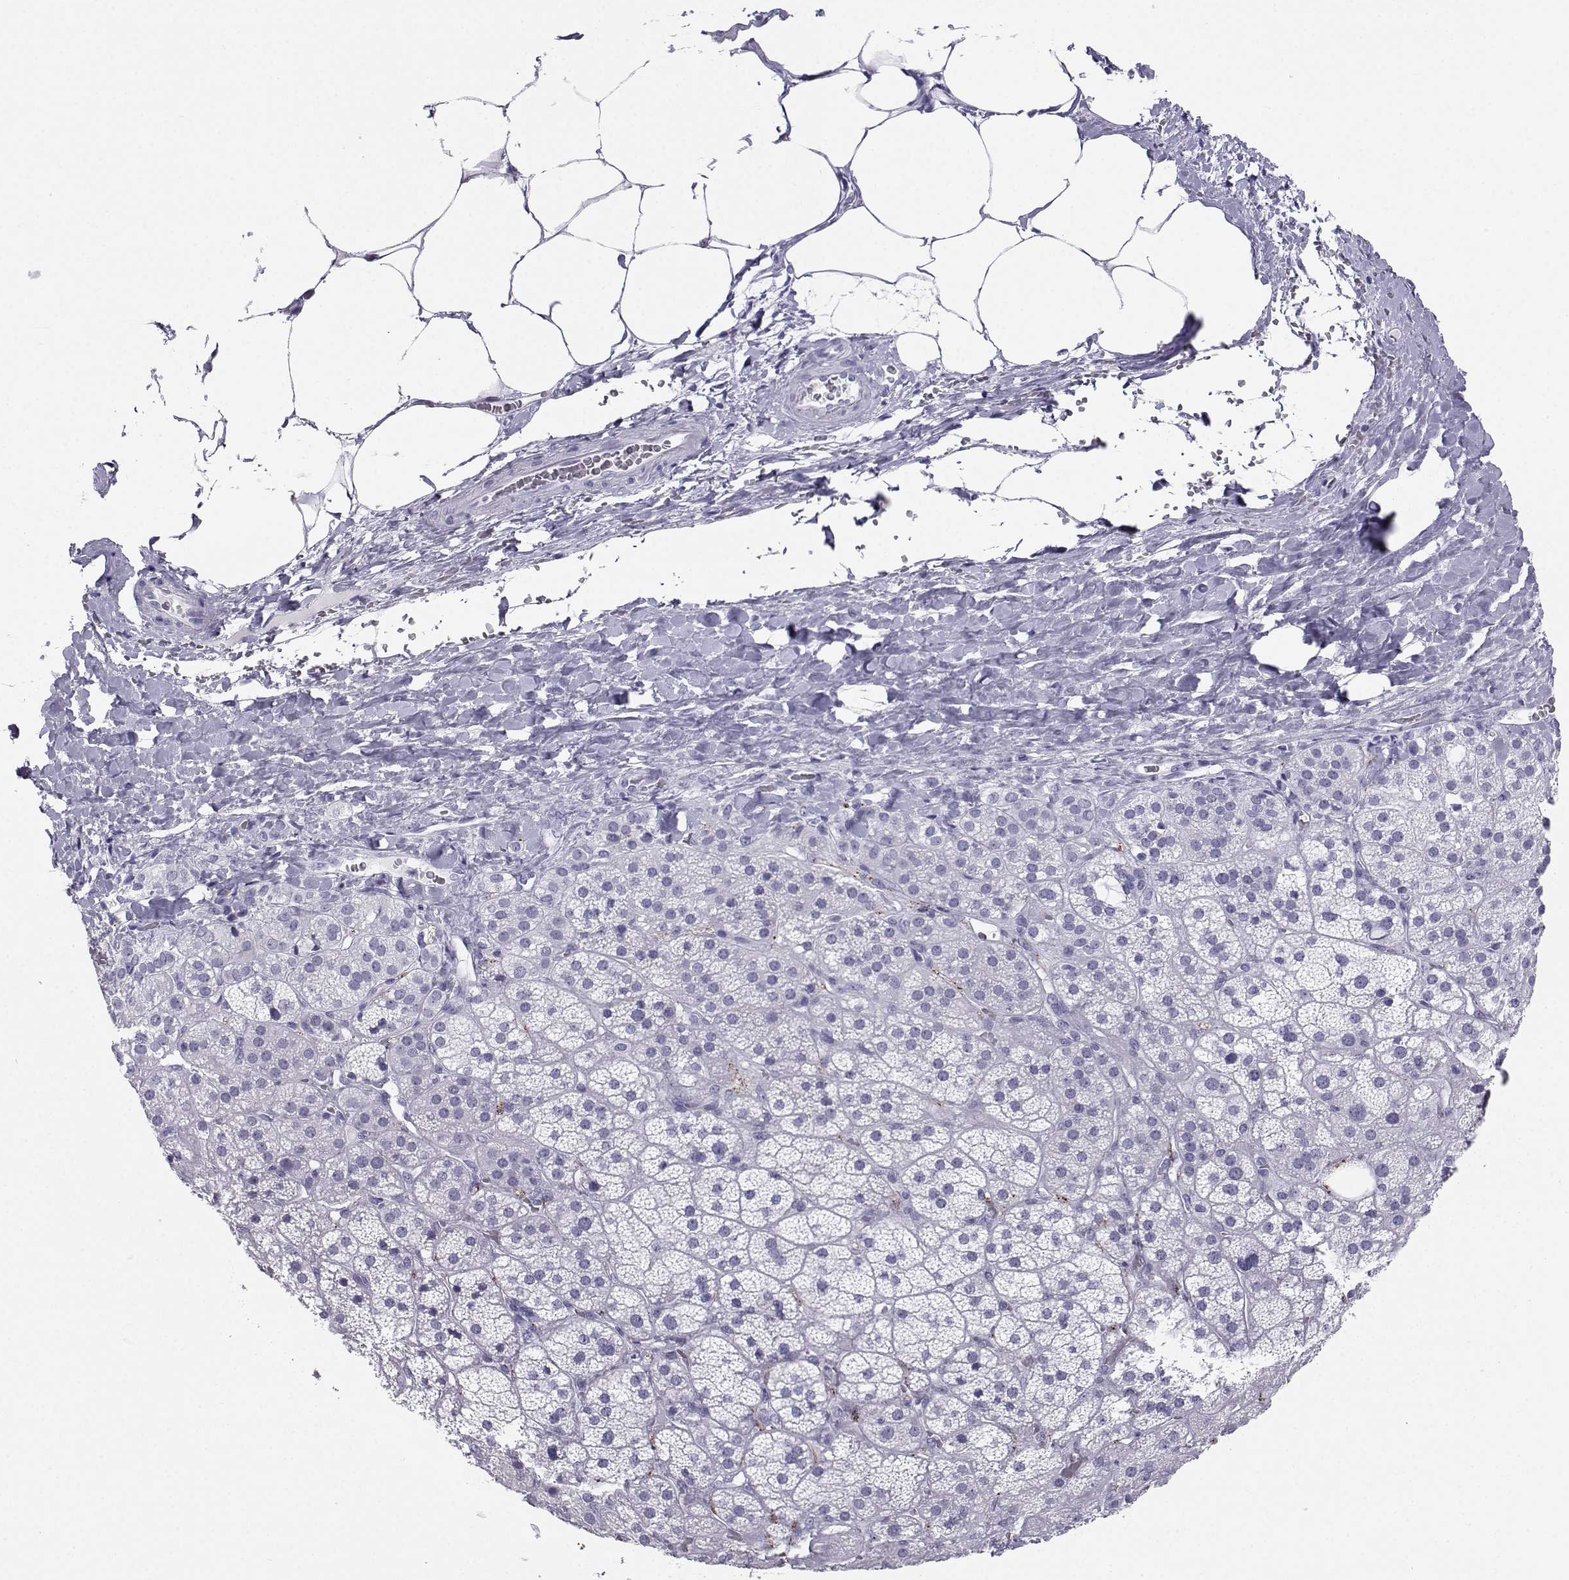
{"staining": {"intensity": "strong", "quantity": "<25%", "location": "cytoplasmic/membranous"}, "tissue": "adrenal gland", "cell_type": "Glandular cells", "image_type": "normal", "snomed": [{"axis": "morphology", "description": "Normal tissue, NOS"}, {"axis": "topography", "description": "Adrenal gland"}], "caption": "This is an image of immunohistochemistry staining of benign adrenal gland, which shows strong staining in the cytoplasmic/membranous of glandular cells.", "gene": "SST", "patient": {"sex": "male", "age": 57}}